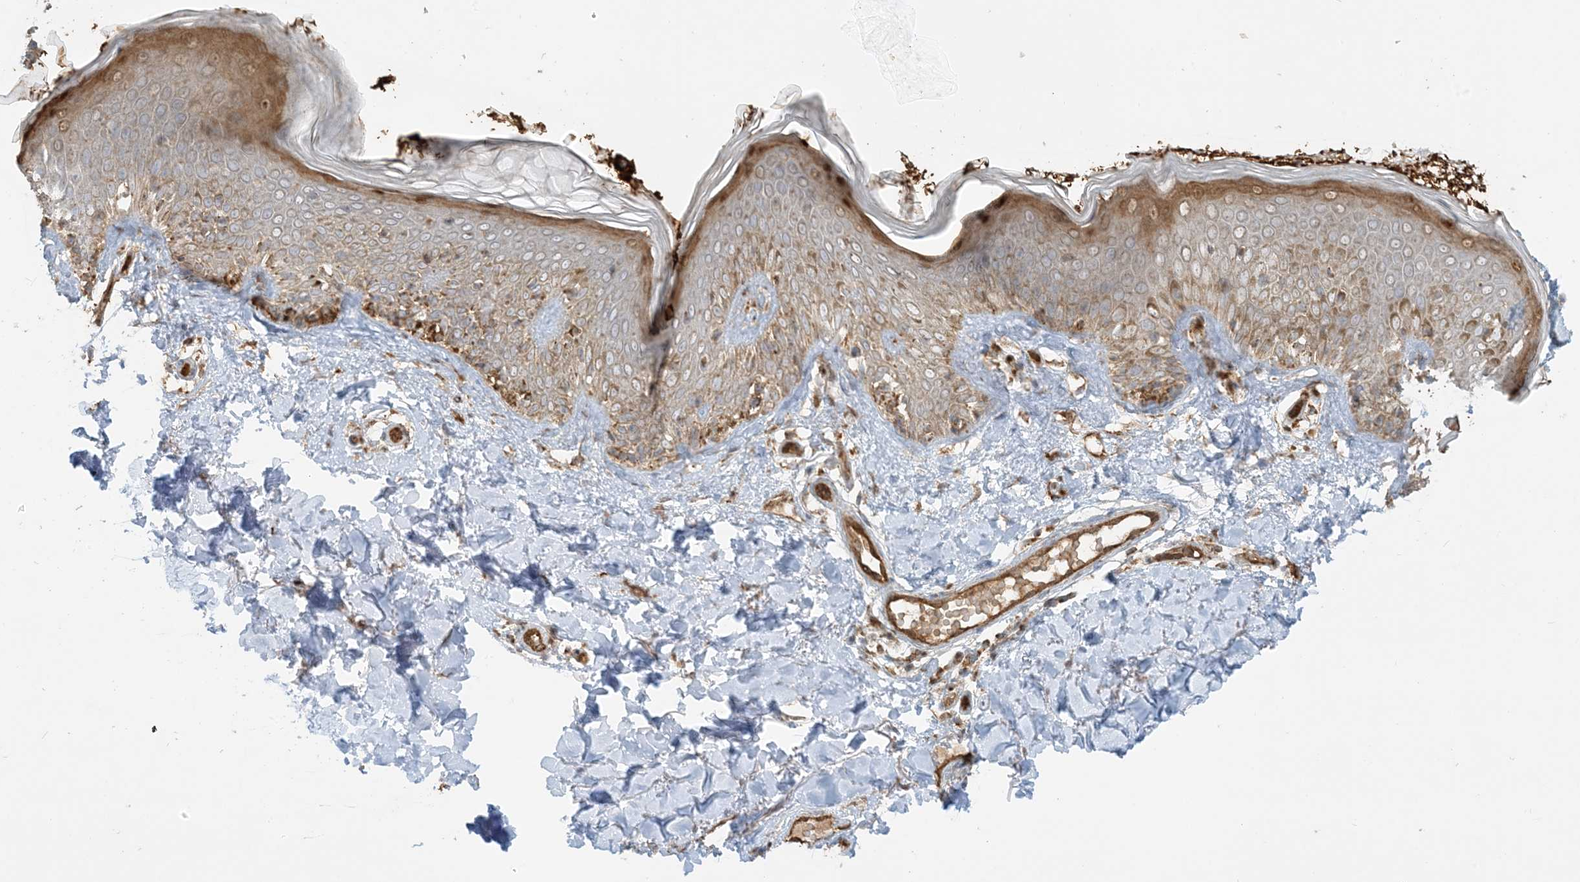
{"staining": {"intensity": "weak", "quantity": ">75%", "location": "cytoplasmic/membranous"}, "tissue": "skin", "cell_type": "Fibroblasts", "image_type": "normal", "snomed": [{"axis": "morphology", "description": "Normal tissue, NOS"}, {"axis": "topography", "description": "Skin"}], "caption": "Immunohistochemical staining of benign human skin exhibits low levels of weak cytoplasmic/membranous expression in approximately >75% of fibroblasts. The staining was performed using DAB (3,3'-diaminobenzidine), with brown indicating positive protein expression. Nuclei are stained blue with hematoxylin.", "gene": "PPM1F", "patient": {"sex": "male", "age": 37}}